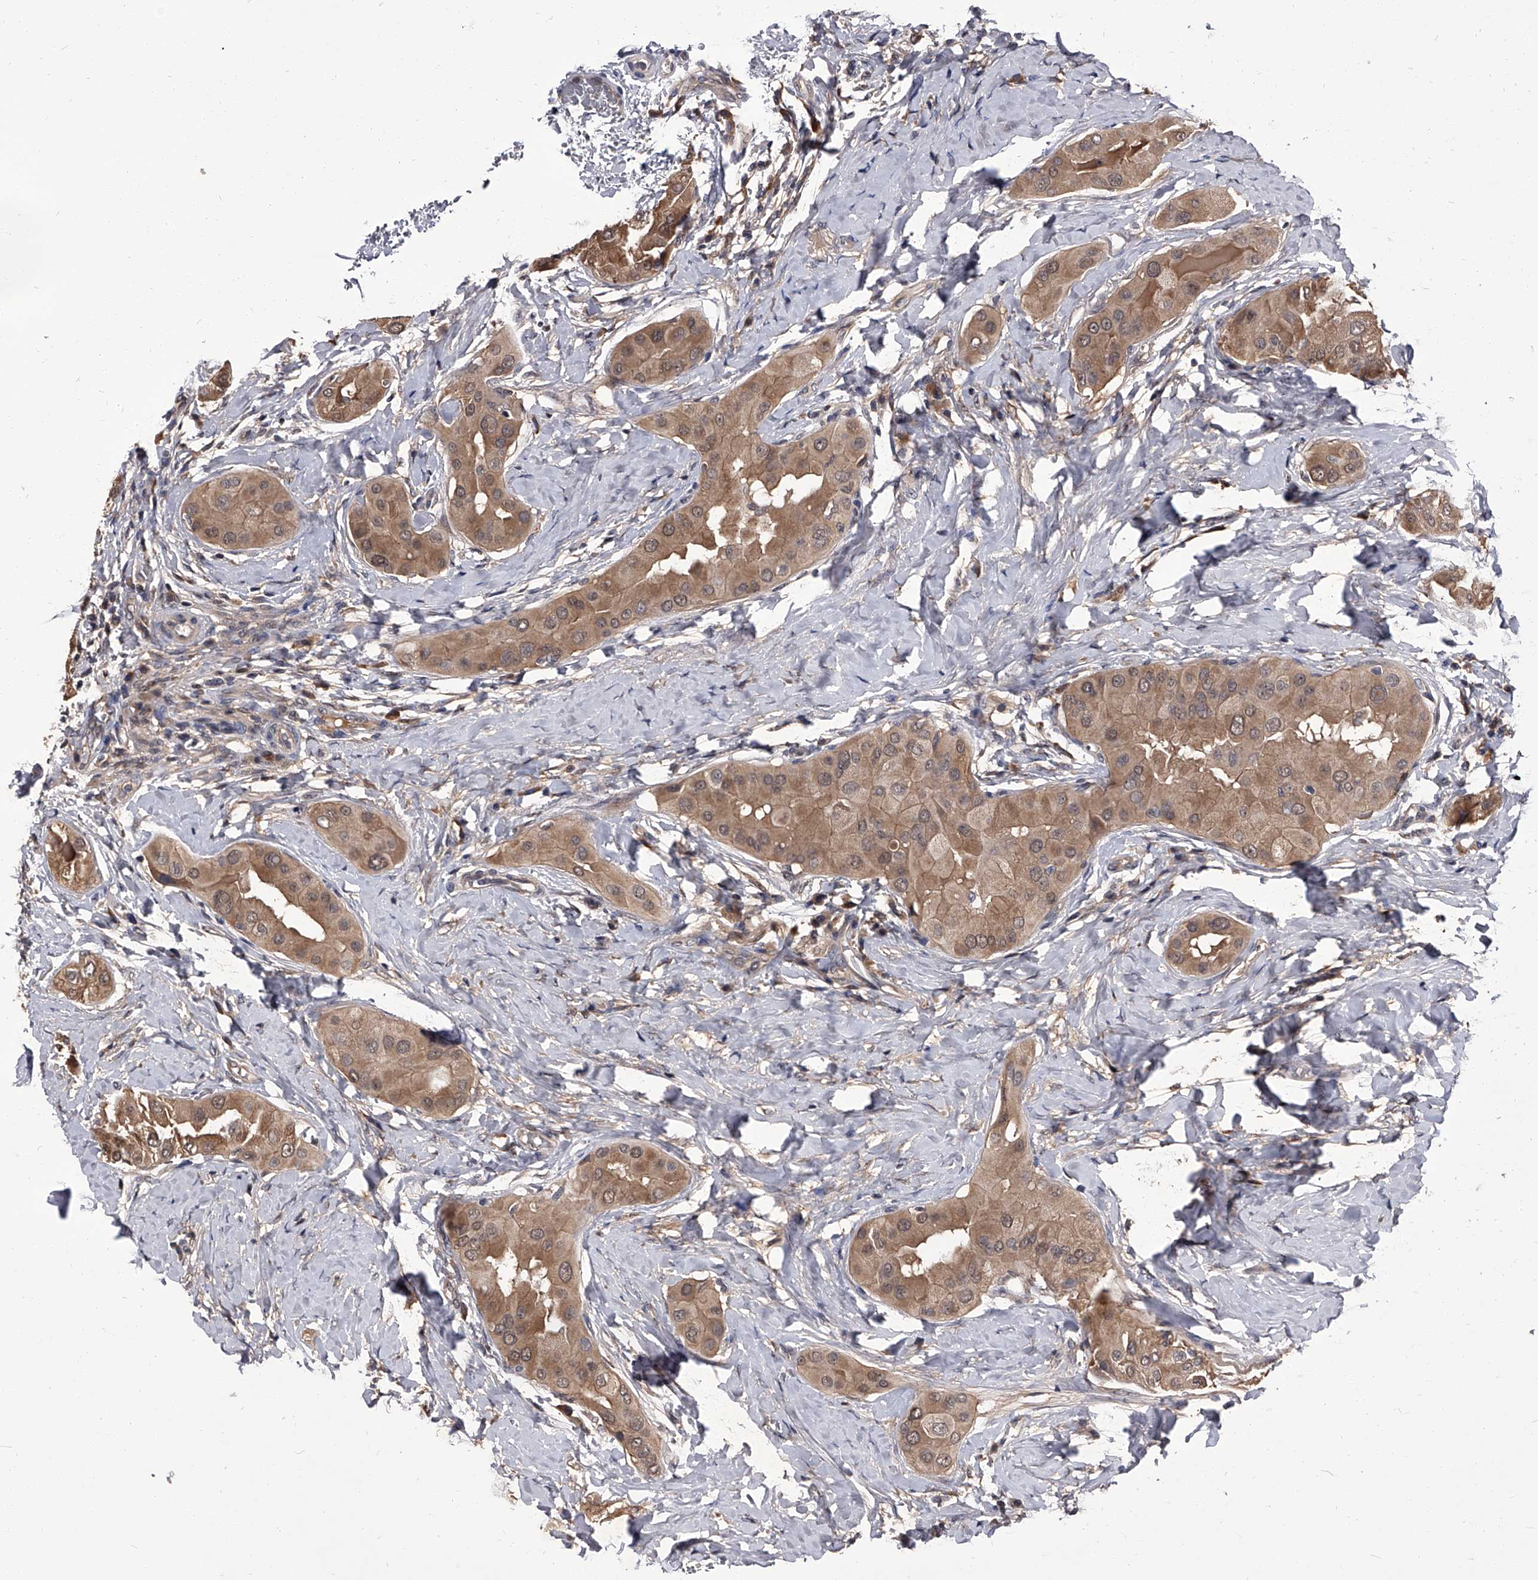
{"staining": {"intensity": "moderate", "quantity": ">75%", "location": "cytoplasmic/membranous"}, "tissue": "thyroid cancer", "cell_type": "Tumor cells", "image_type": "cancer", "snomed": [{"axis": "morphology", "description": "Papillary adenocarcinoma, NOS"}, {"axis": "topography", "description": "Thyroid gland"}], "caption": "Immunohistochemistry photomicrograph of human papillary adenocarcinoma (thyroid) stained for a protein (brown), which exhibits medium levels of moderate cytoplasmic/membranous staining in about >75% of tumor cells.", "gene": "SLC18B1", "patient": {"sex": "male", "age": 33}}